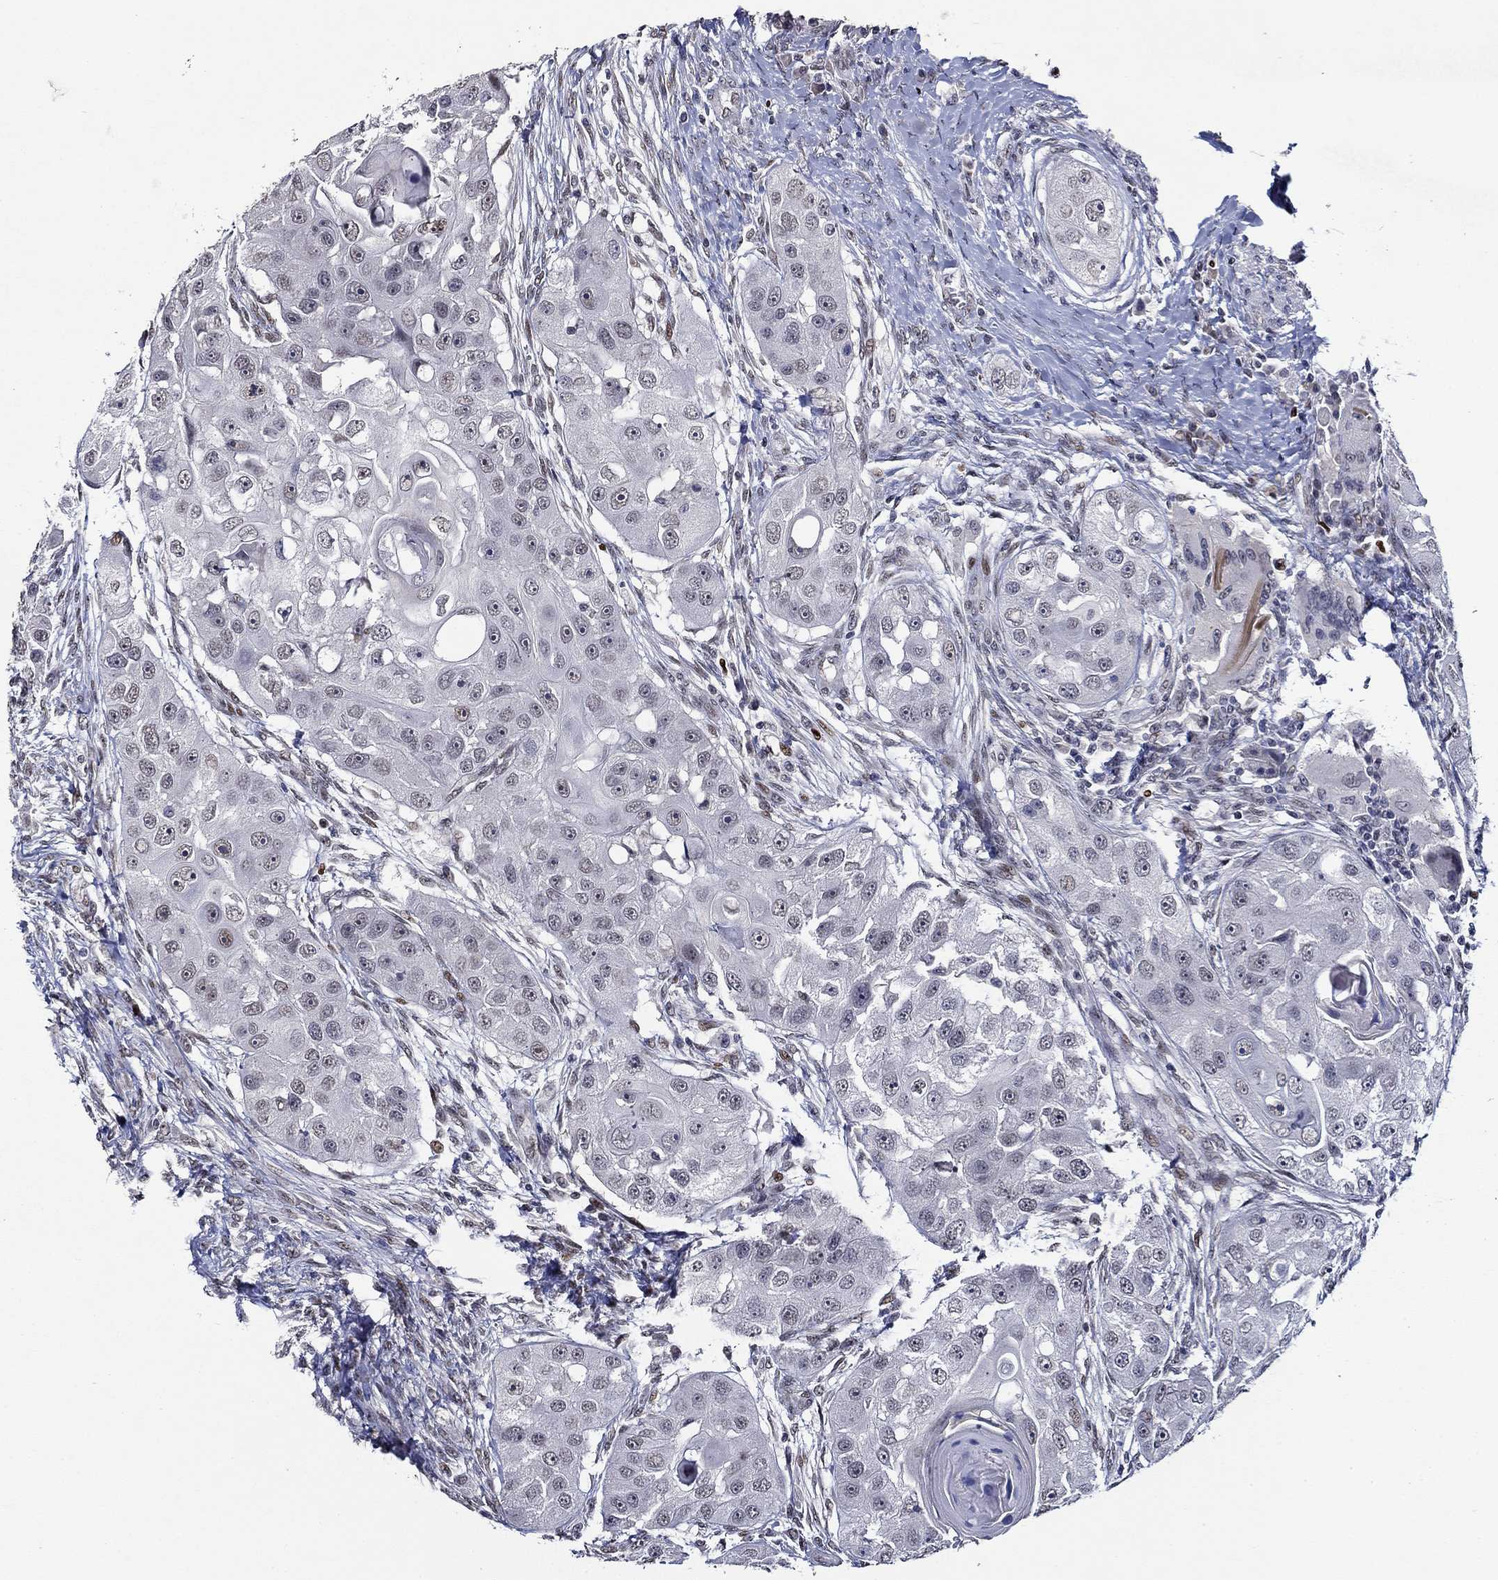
{"staining": {"intensity": "negative", "quantity": "none", "location": "none"}, "tissue": "head and neck cancer", "cell_type": "Tumor cells", "image_type": "cancer", "snomed": [{"axis": "morphology", "description": "Squamous cell carcinoma, NOS"}, {"axis": "topography", "description": "Head-Neck"}], "caption": "Tumor cells show no significant protein staining in head and neck squamous cell carcinoma.", "gene": "GATA2", "patient": {"sex": "male", "age": 51}}